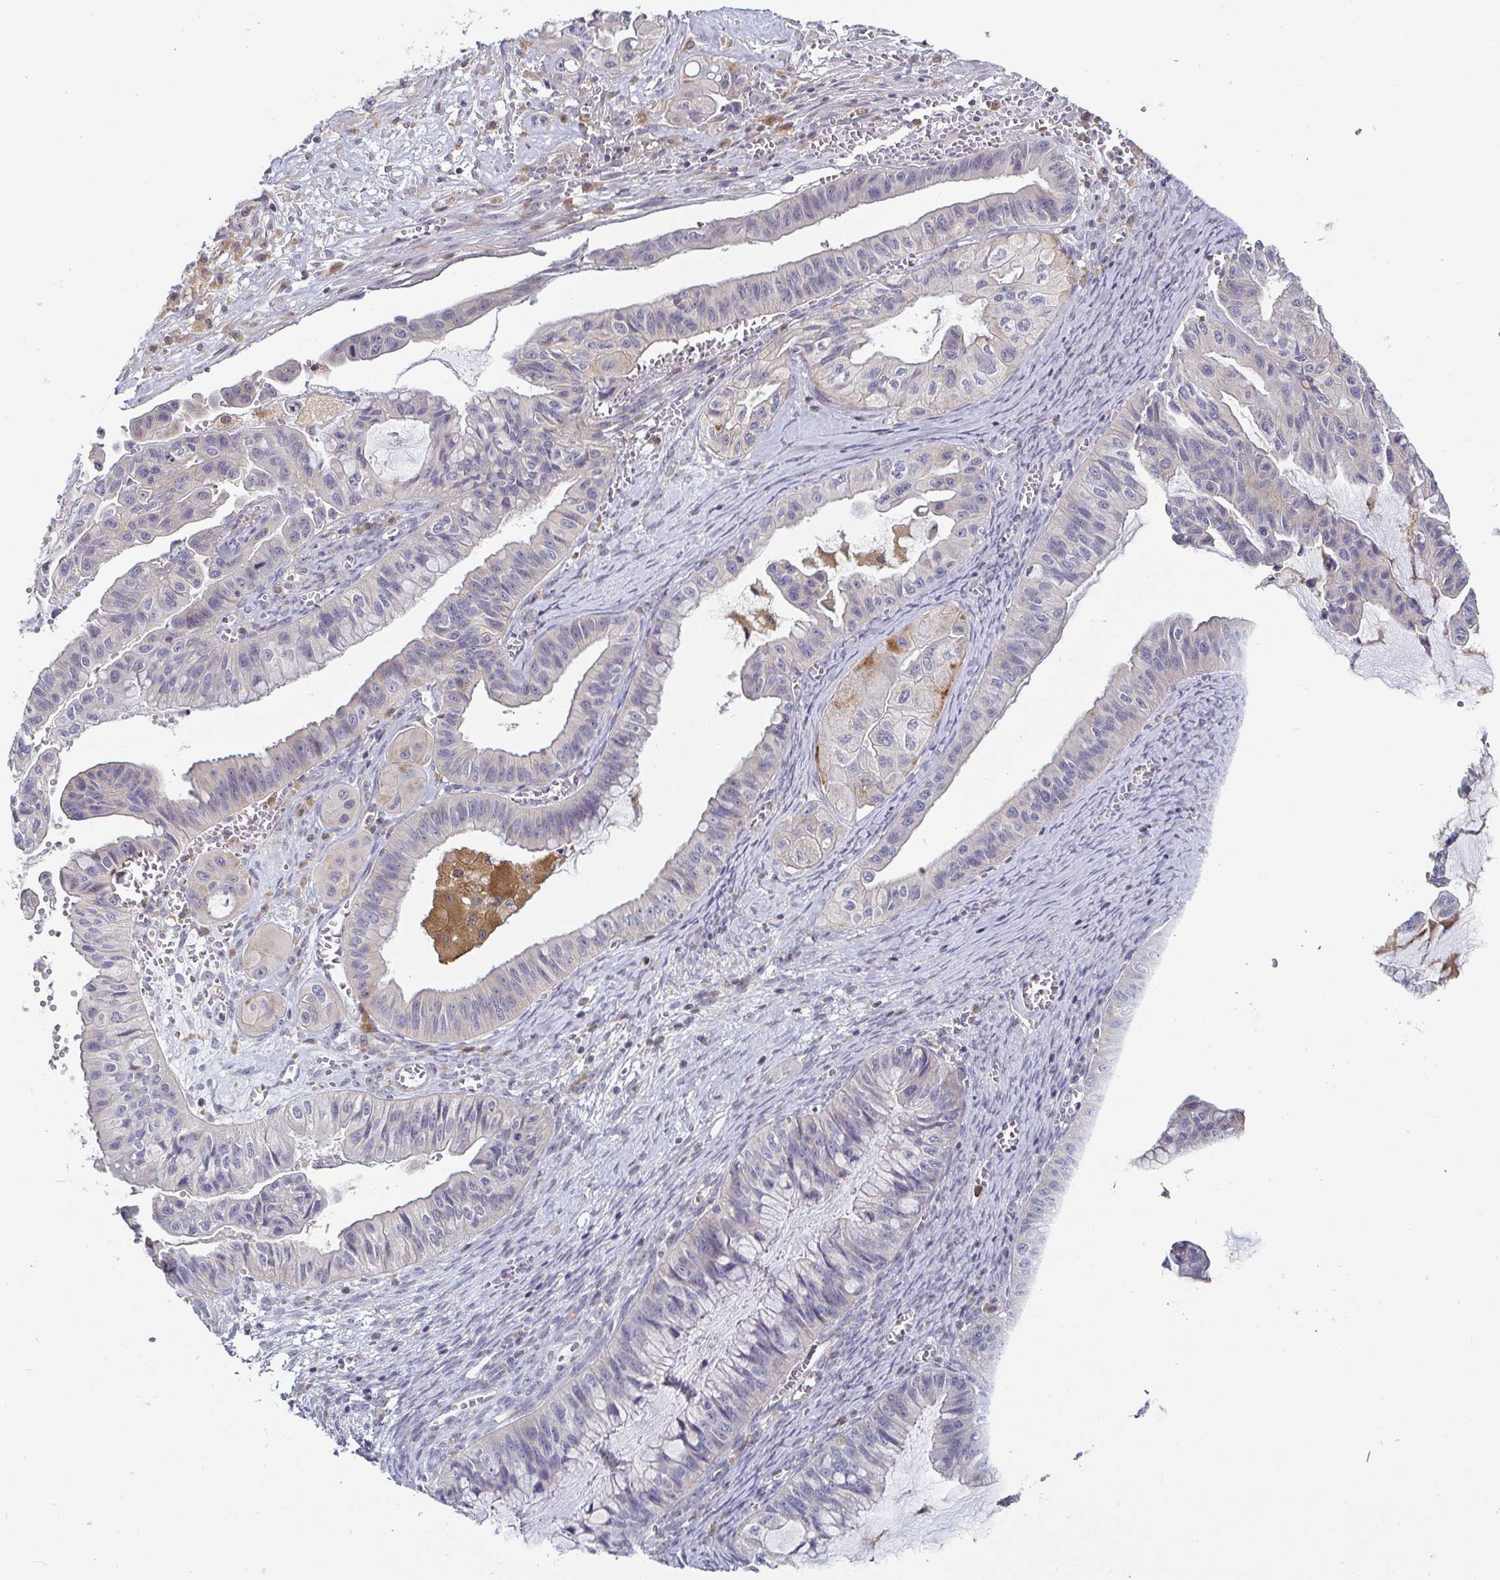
{"staining": {"intensity": "negative", "quantity": "none", "location": "none"}, "tissue": "ovarian cancer", "cell_type": "Tumor cells", "image_type": "cancer", "snomed": [{"axis": "morphology", "description": "Cystadenocarcinoma, mucinous, NOS"}, {"axis": "topography", "description": "Ovary"}], "caption": "Micrograph shows no protein positivity in tumor cells of ovarian cancer tissue.", "gene": "CDH18", "patient": {"sex": "female", "age": 72}}